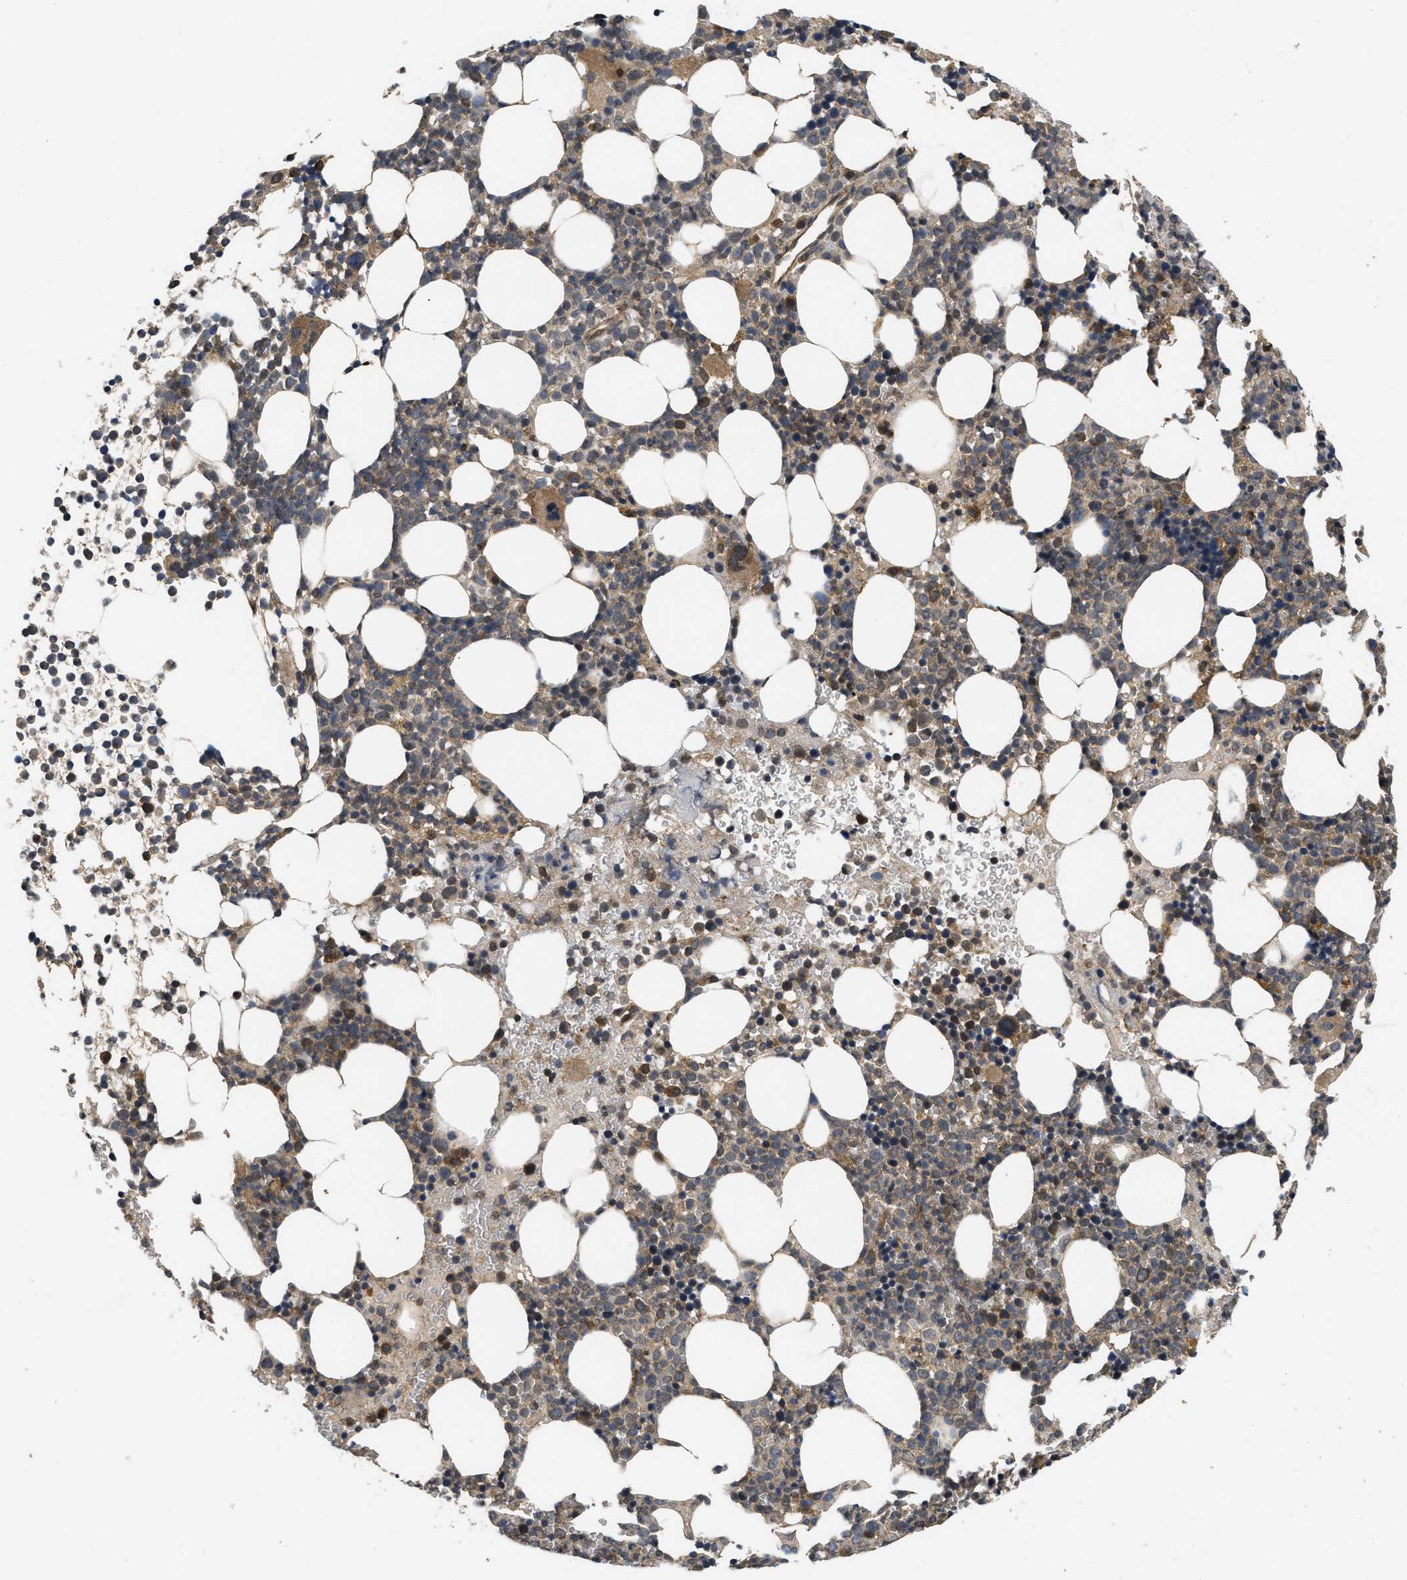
{"staining": {"intensity": "moderate", "quantity": ">75%", "location": "cytoplasmic/membranous"}, "tissue": "bone marrow", "cell_type": "Hematopoietic cells", "image_type": "normal", "snomed": [{"axis": "morphology", "description": "Normal tissue, NOS"}, {"axis": "morphology", "description": "Inflammation, NOS"}, {"axis": "topography", "description": "Bone marrow"}], "caption": "The micrograph exhibits immunohistochemical staining of normal bone marrow. There is moderate cytoplasmic/membranous positivity is identified in approximately >75% of hematopoietic cells.", "gene": "FZD6", "patient": {"sex": "female", "age": 67}}